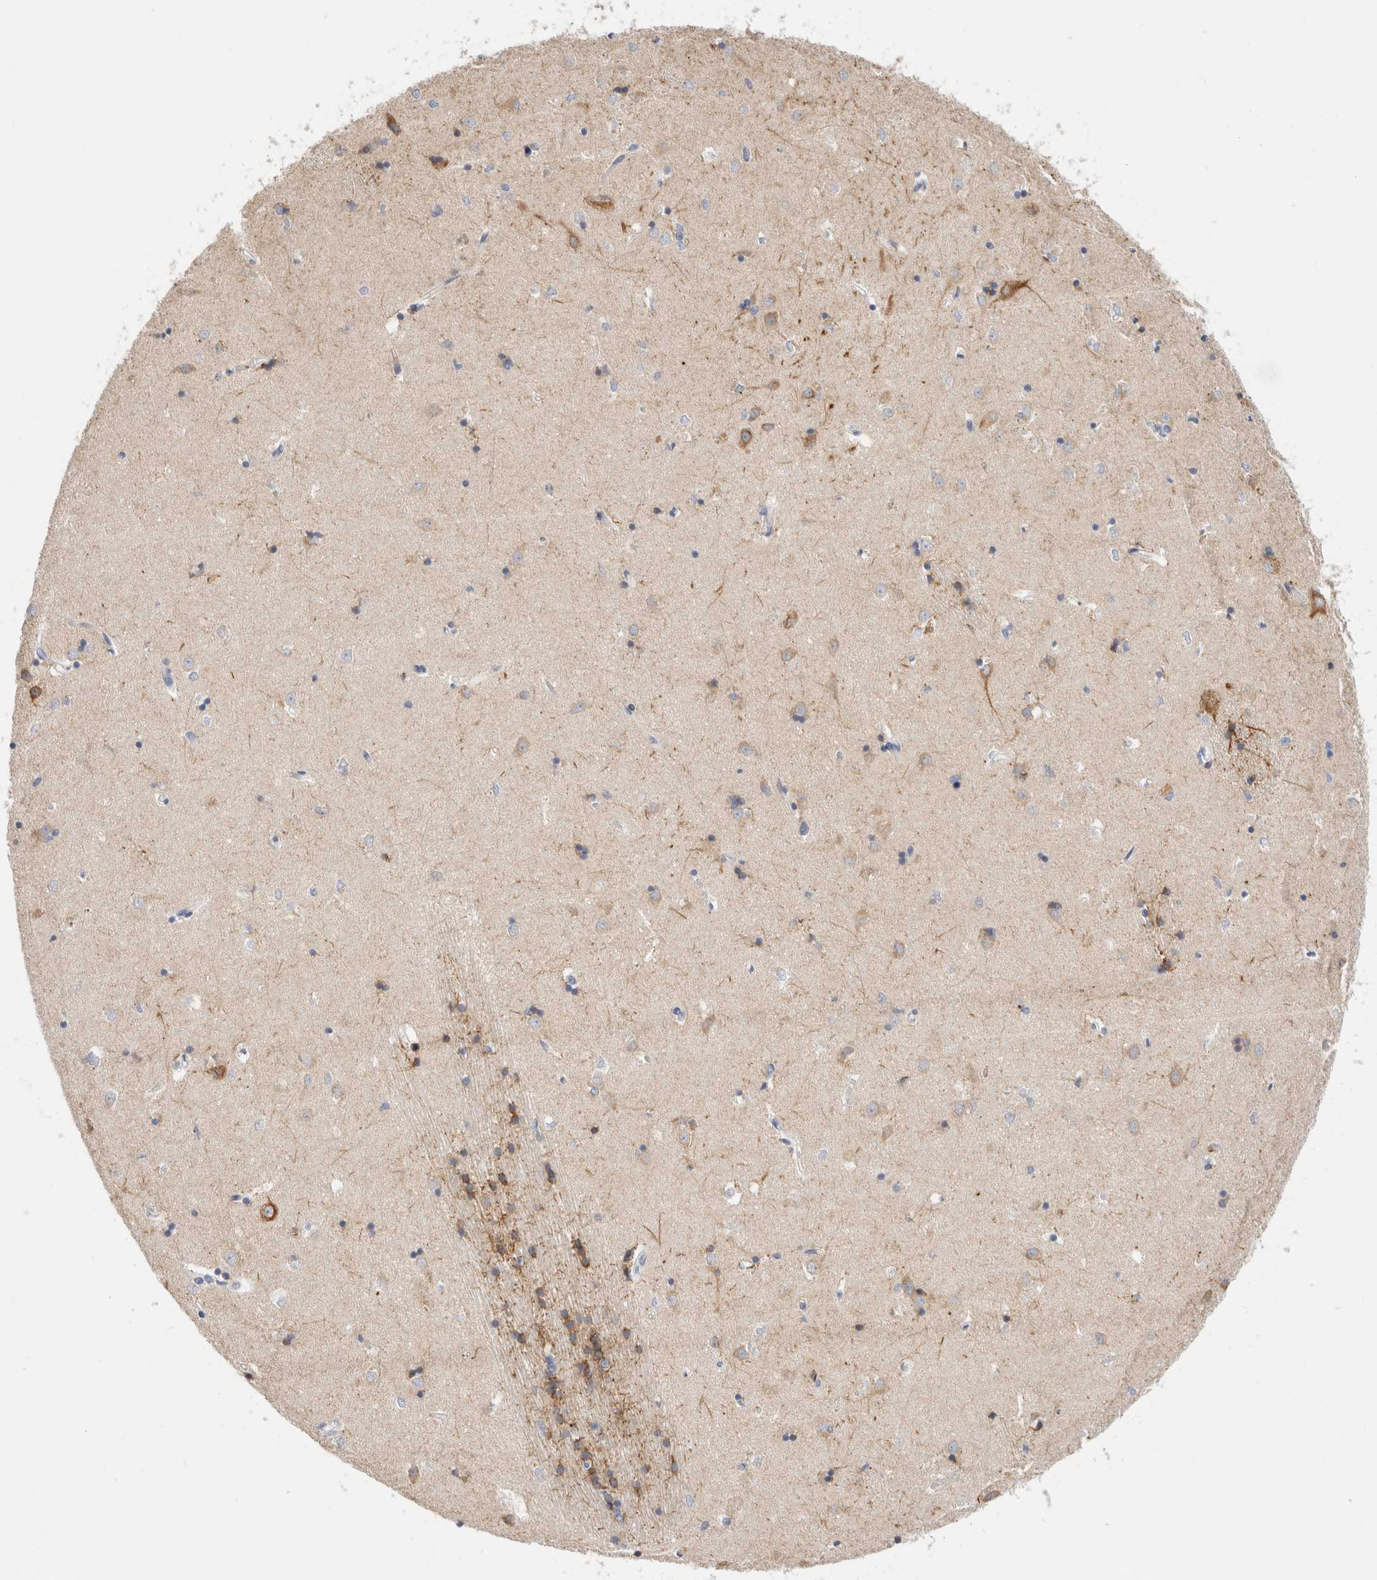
{"staining": {"intensity": "moderate", "quantity": "<25%", "location": "cytoplasmic/membranous"}, "tissue": "caudate", "cell_type": "Glial cells", "image_type": "normal", "snomed": [{"axis": "morphology", "description": "Normal tissue, NOS"}, {"axis": "topography", "description": "Lateral ventricle wall"}], "caption": "This image demonstrates benign caudate stained with immunohistochemistry (IHC) to label a protein in brown. The cytoplasmic/membranous of glial cells show moderate positivity for the protein. Nuclei are counter-stained blue.", "gene": "GADD45G", "patient": {"sex": "male", "age": 45}}